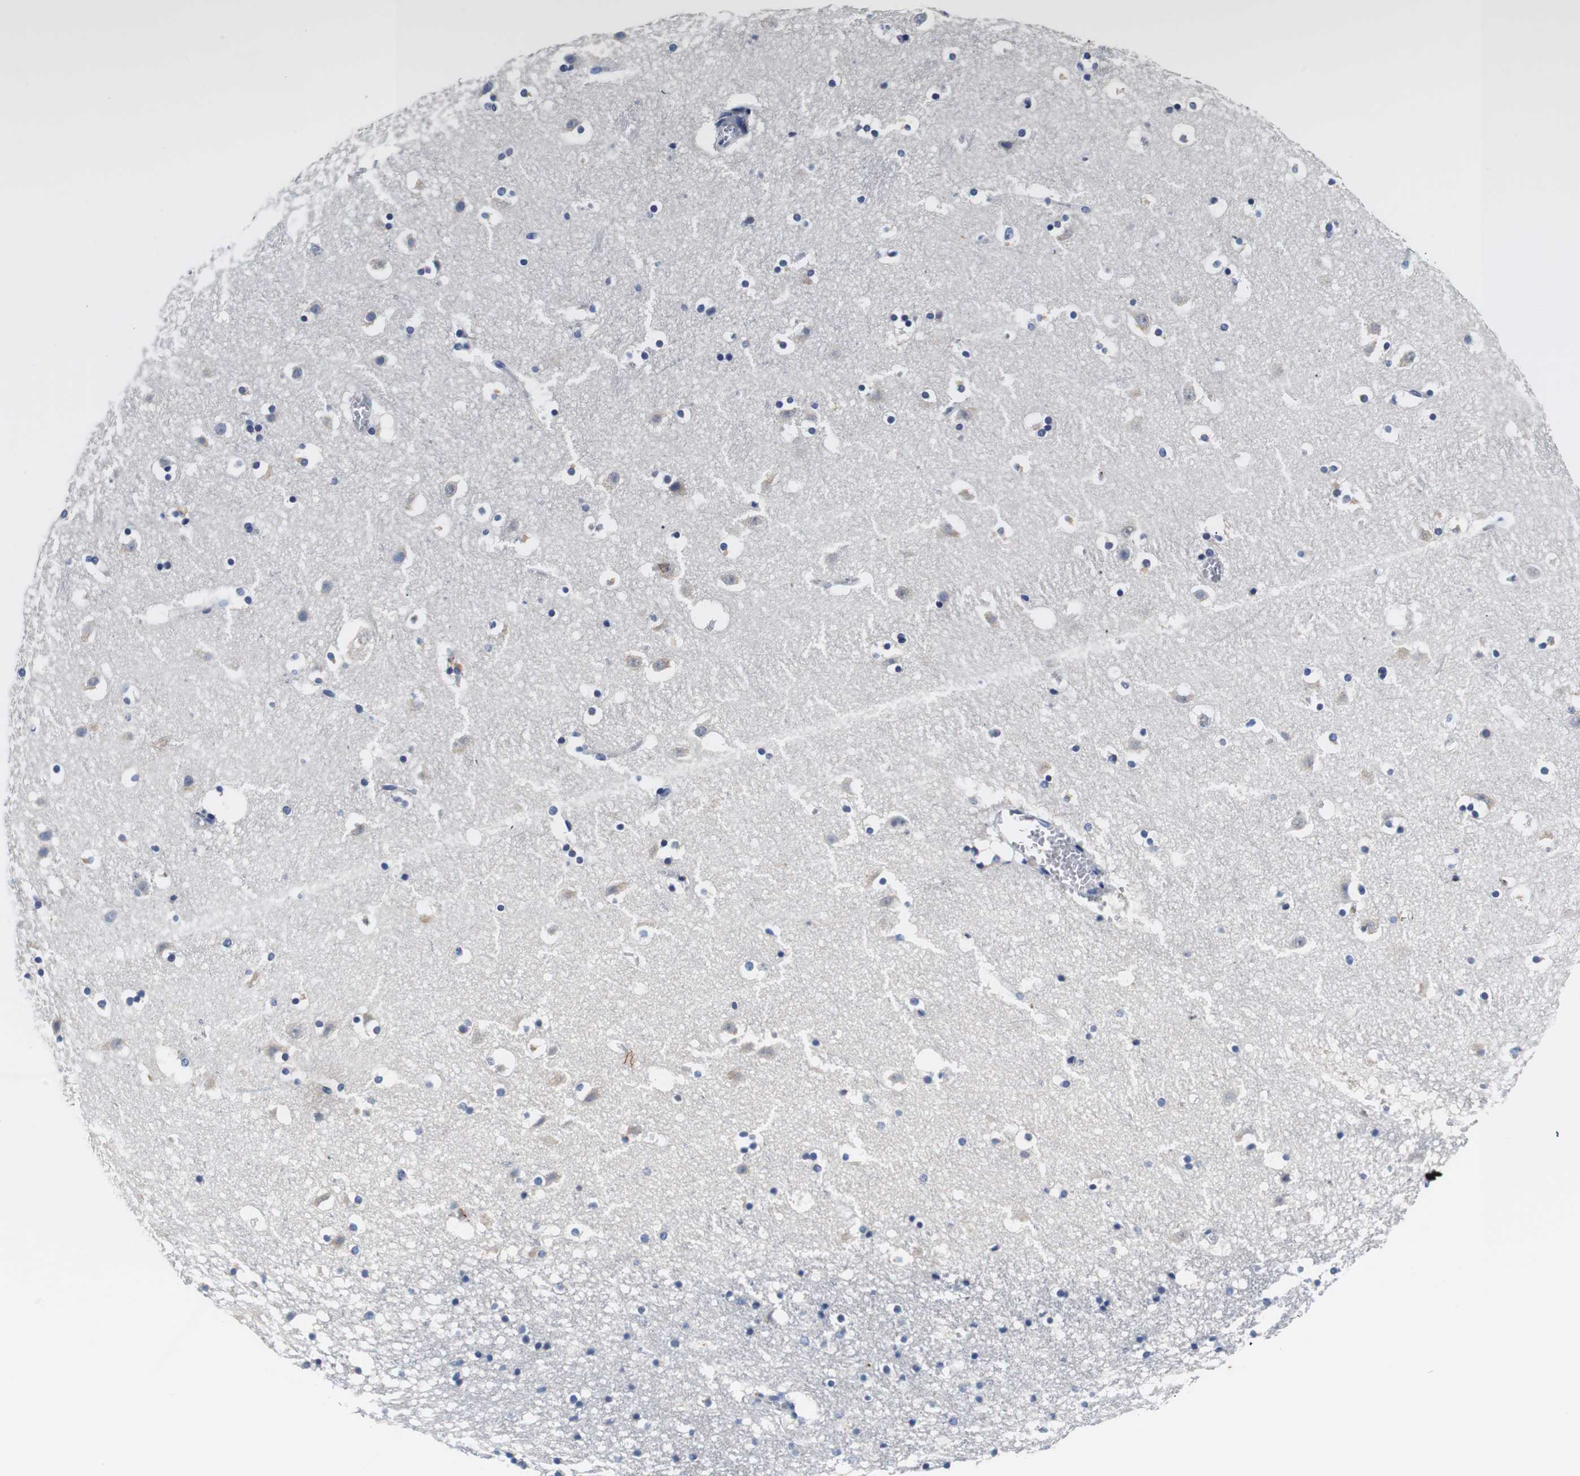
{"staining": {"intensity": "weak", "quantity": "<25%", "location": "cytoplasmic/membranous"}, "tissue": "caudate", "cell_type": "Glial cells", "image_type": "normal", "snomed": [{"axis": "morphology", "description": "Normal tissue, NOS"}, {"axis": "topography", "description": "Lateral ventricle wall"}], "caption": "The immunohistochemistry image has no significant staining in glial cells of caudate. (Brightfield microscopy of DAB (3,3'-diaminobenzidine) IHC at high magnification).", "gene": "PCK1", "patient": {"sex": "male", "age": 45}}